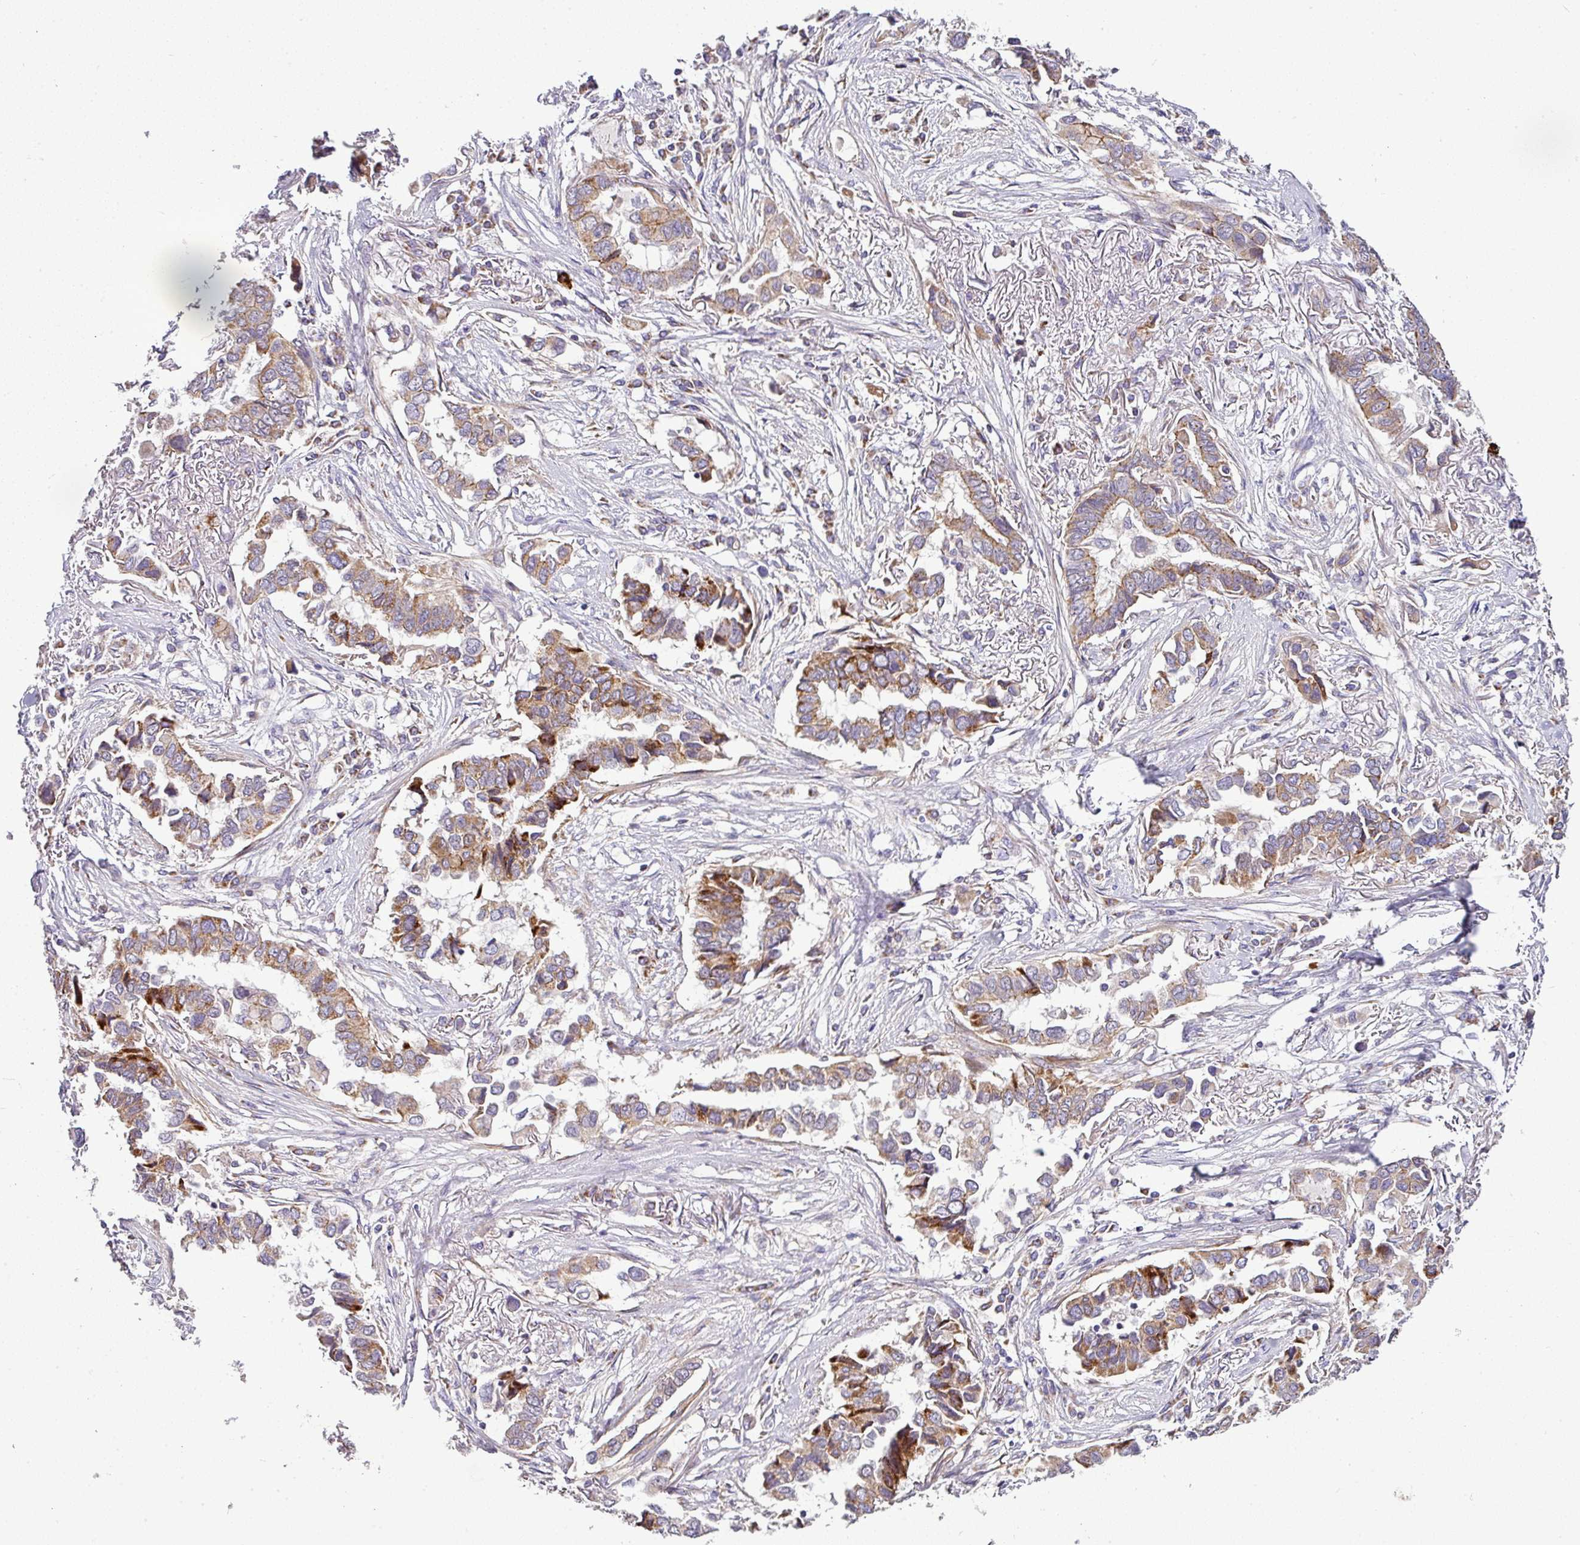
{"staining": {"intensity": "moderate", "quantity": ">75%", "location": "cytoplasmic/membranous"}, "tissue": "lung cancer", "cell_type": "Tumor cells", "image_type": "cancer", "snomed": [{"axis": "morphology", "description": "Adenocarcinoma, NOS"}, {"axis": "topography", "description": "Lung"}], "caption": "A histopathology image of adenocarcinoma (lung) stained for a protein demonstrates moderate cytoplasmic/membranous brown staining in tumor cells. The staining was performed using DAB, with brown indicating positive protein expression. Nuclei are stained blue with hematoxylin.", "gene": "GAN", "patient": {"sex": "female", "age": 76}}